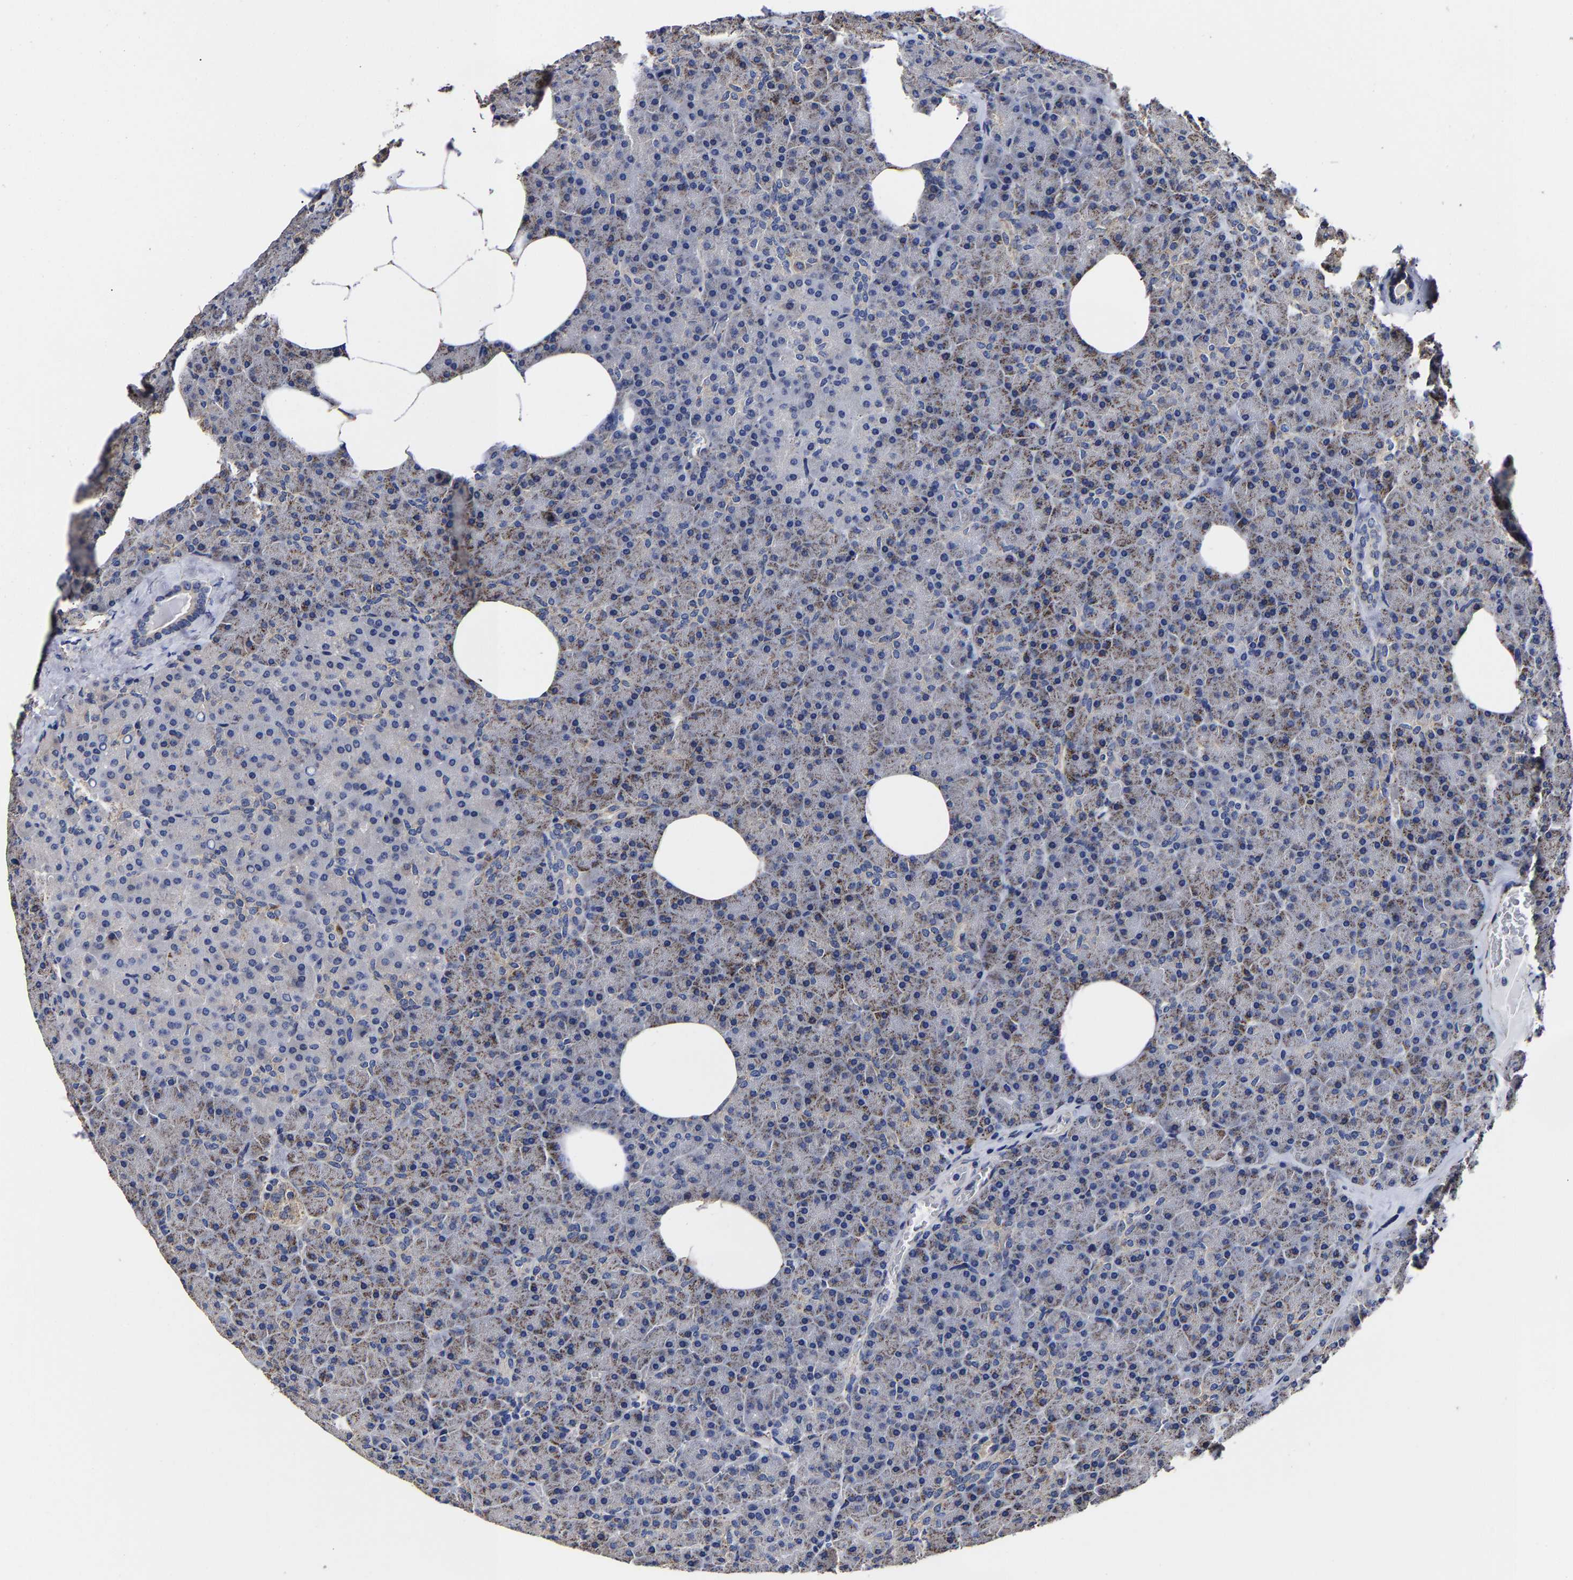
{"staining": {"intensity": "moderate", "quantity": "25%-75%", "location": "cytoplasmic/membranous"}, "tissue": "pancreas", "cell_type": "Exocrine glandular cells", "image_type": "normal", "snomed": [{"axis": "morphology", "description": "Normal tissue, NOS"}, {"axis": "topography", "description": "Pancreas"}], "caption": "IHC of normal human pancreas displays medium levels of moderate cytoplasmic/membranous staining in about 25%-75% of exocrine glandular cells.", "gene": "AASS", "patient": {"sex": "female", "age": 35}}